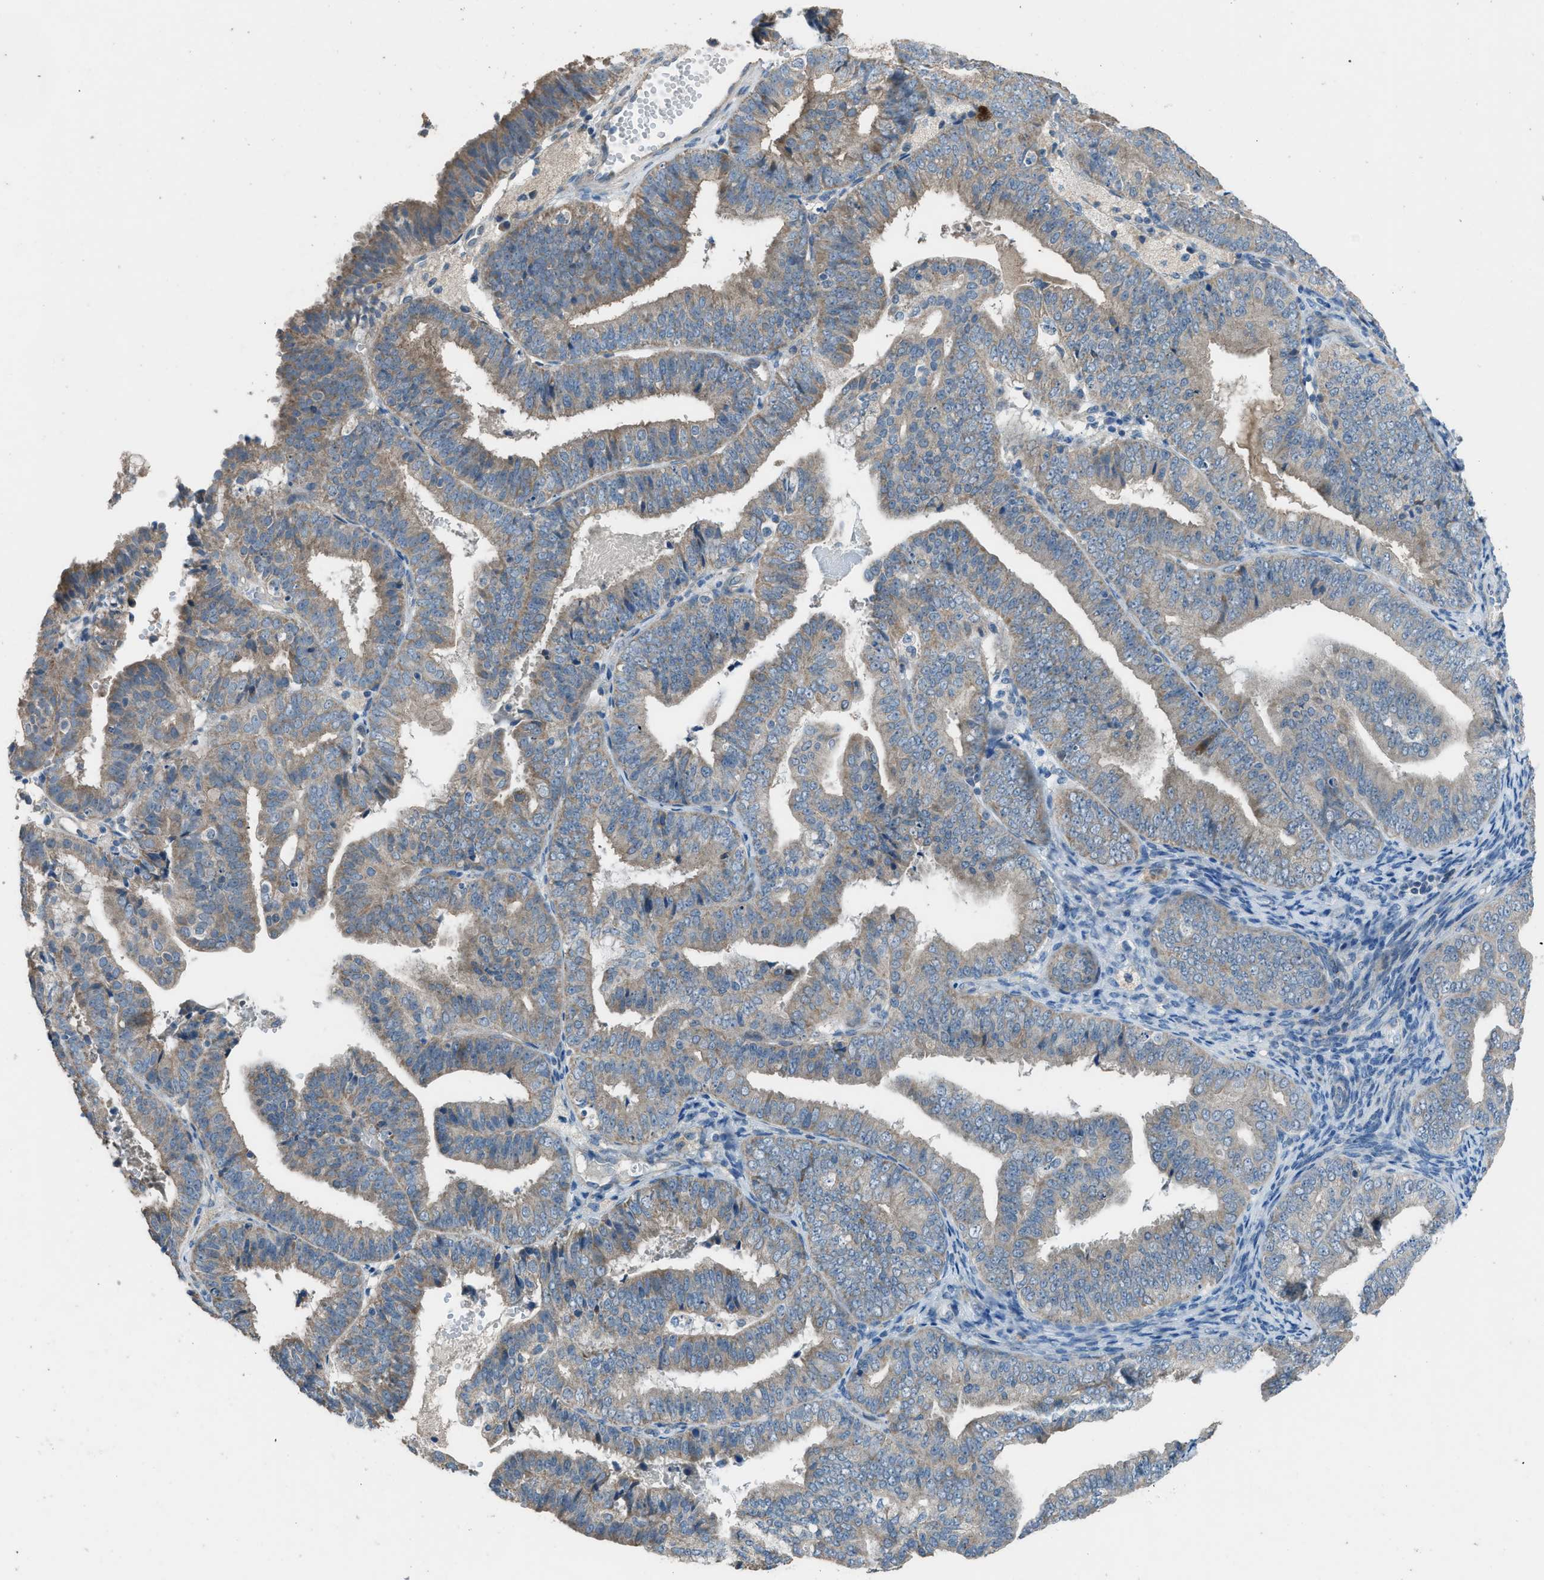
{"staining": {"intensity": "weak", "quantity": ">75%", "location": "cytoplasmic/membranous"}, "tissue": "endometrial cancer", "cell_type": "Tumor cells", "image_type": "cancer", "snomed": [{"axis": "morphology", "description": "Adenocarcinoma, NOS"}, {"axis": "topography", "description": "Endometrium"}], "caption": "Tumor cells reveal low levels of weak cytoplasmic/membranous expression in approximately >75% of cells in human endometrial cancer.", "gene": "TIMD4", "patient": {"sex": "female", "age": 63}}